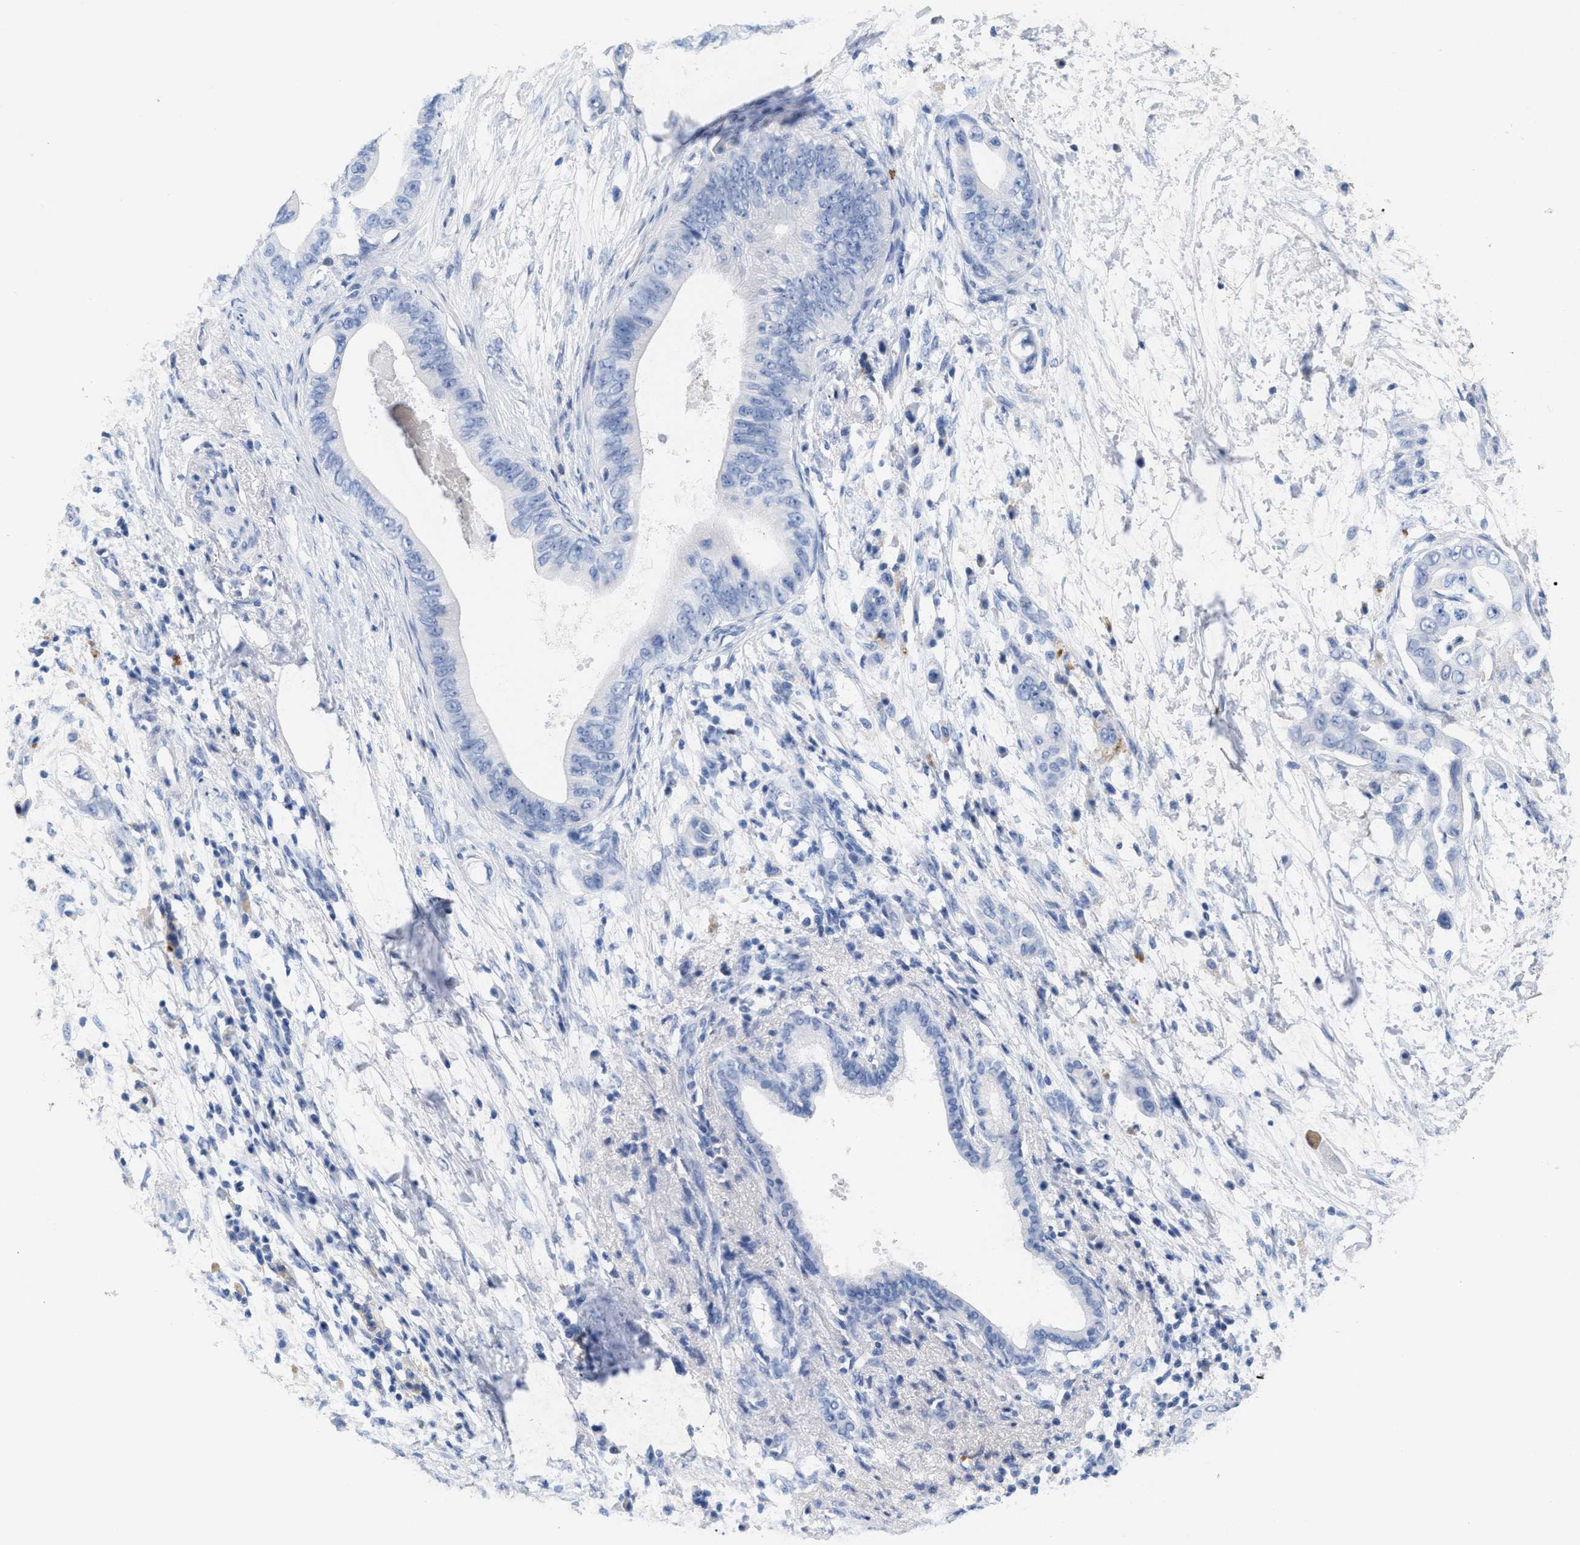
{"staining": {"intensity": "negative", "quantity": "none", "location": "none"}, "tissue": "pancreatic cancer", "cell_type": "Tumor cells", "image_type": "cancer", "snomed": [{"axis": "morphology", "description": "Adenocarcinoma, NOS"}, {"axis": "topography", "description": "Pancreas"}], "caption": "Immunohistochemistry of pancreatic cancer shows no expression in tumor cells.", "gene": "APOH", "patient": {"sex": "male", "age": 77}}